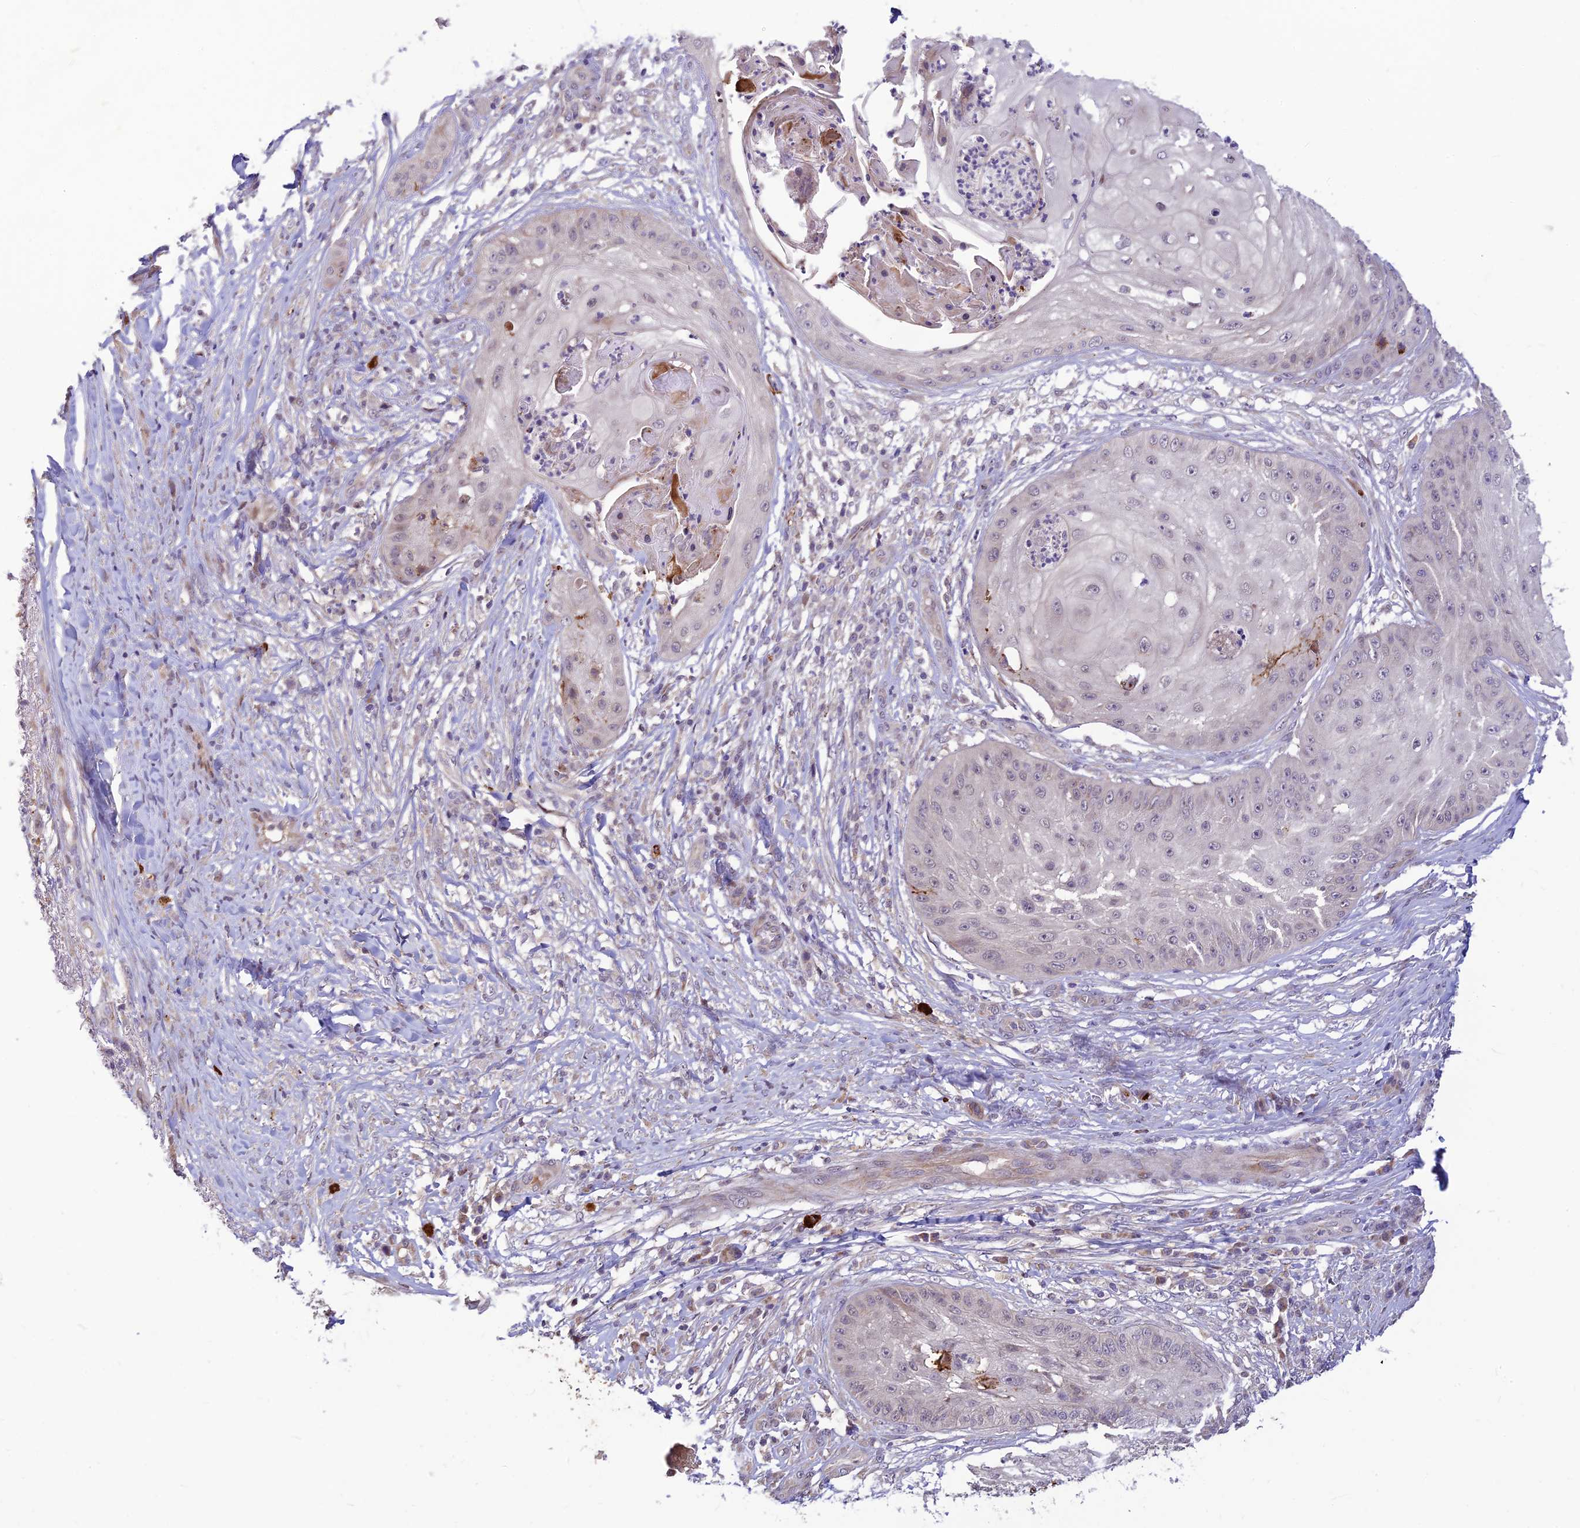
{"staining": {"intensity": "negative", "quantity": "none", "location": "none"}, "tissue": "skin cancer", "cell_type": "Tumor cells", "image_type": "cancer", "snomed": [{"axis": "morphology", "description": "Squamous cell carcinoma, NOS"}, {"axis": "topography", "description": "Skin"}], "caption": "This is an IHC micrograph of human skin squamous cell carcinoma. There is no staining in tumor cells.", "gene": "ASPDH", "patient": {"sex": "male", "age": 70}}